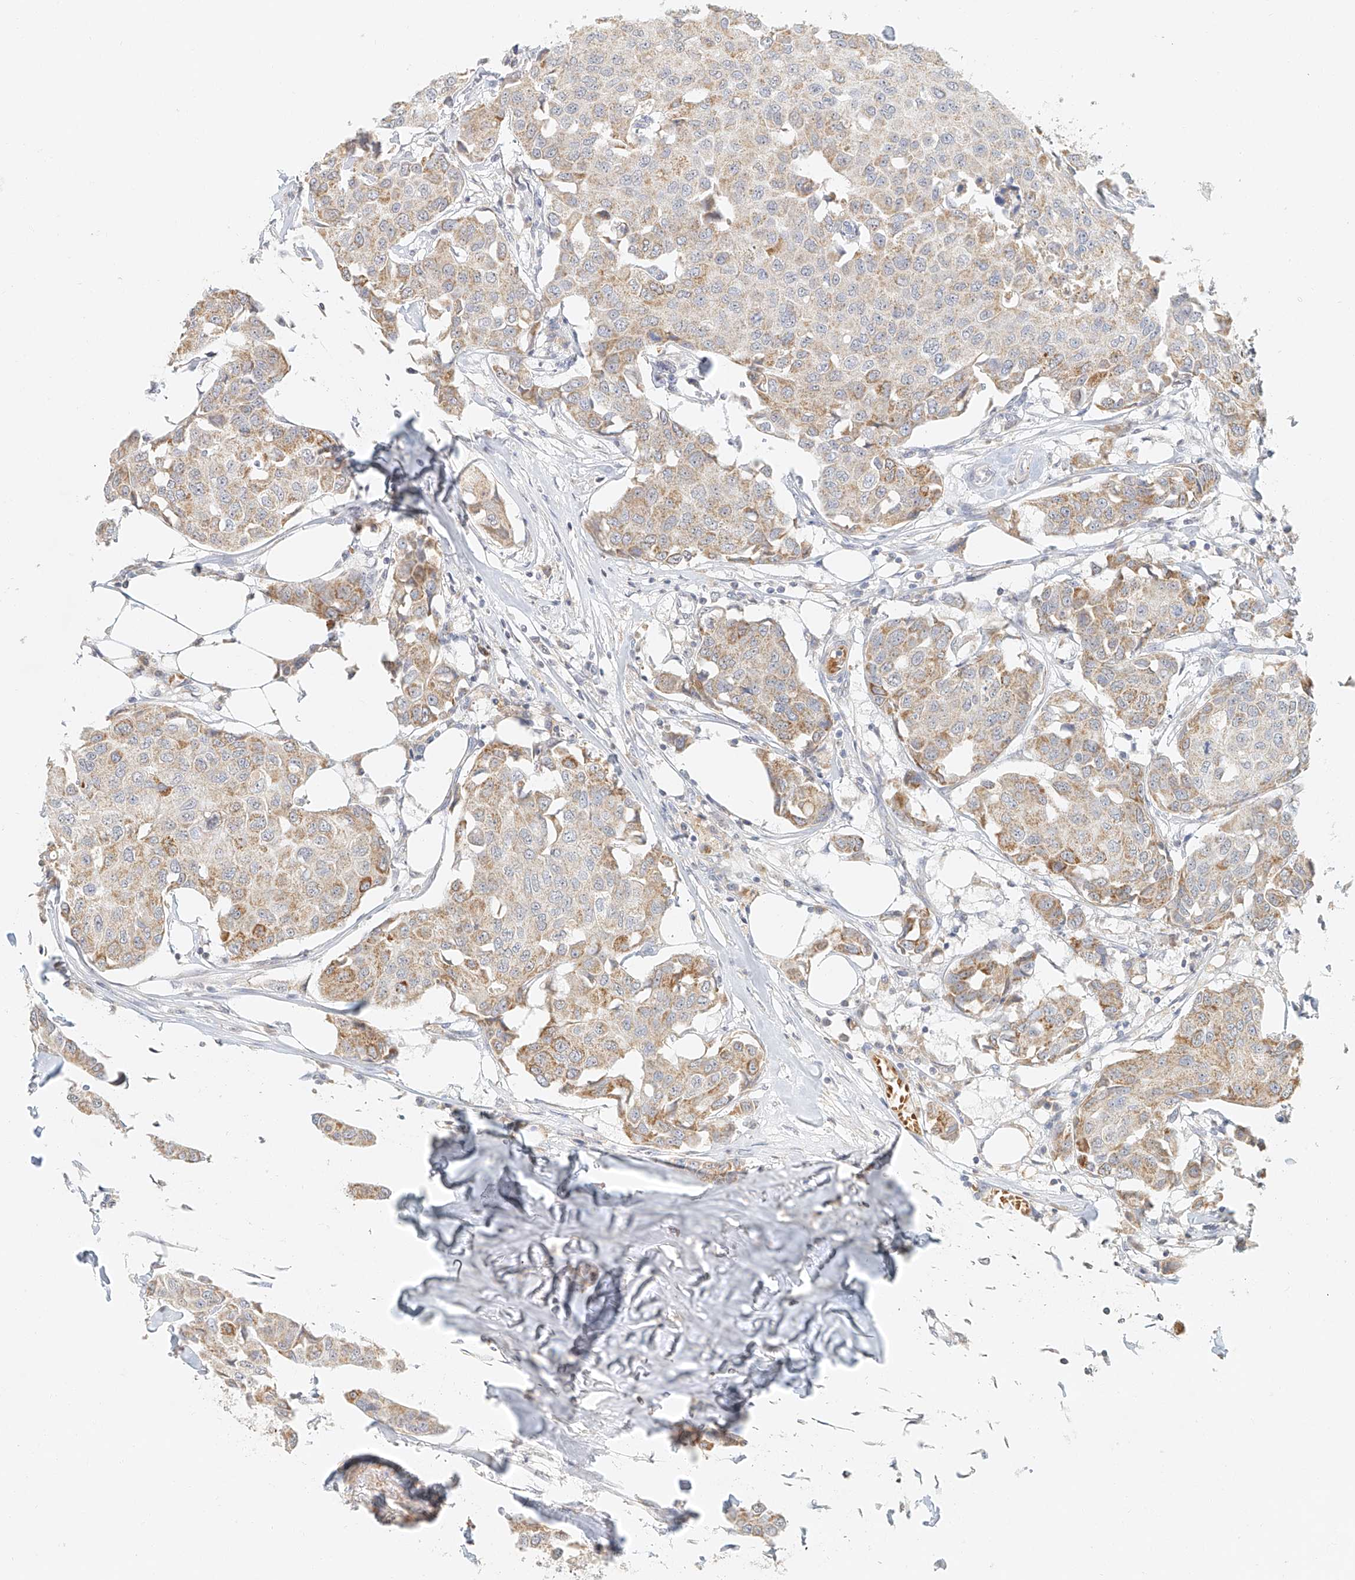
{"staining": {"intensity": "moderate", "quantity": "<25%", "location": "cytoplasmic/membranous"}, "tissue": "breast cancer", "cell_type": "Tumor cells", "image_type": "cancer", "snomed": [{"axis": "morphology", "description": "Duct carcinoma"}, {"axis": "topography", "description": "Breast"}], "caption": "The micrograph exhibits a brown stain indicating the presence of a protein in the cytoplasmic/membranous of tumor cells in breast cancer (intraductal carcinoma). The staining was performed using DAB to visualize the protein expression in brown, while the nuclei were stained in blue with hematoxylin (Magnification: 20x).", "gene": "CXorf58", "patient": {"sex": "female", "age": 80}}